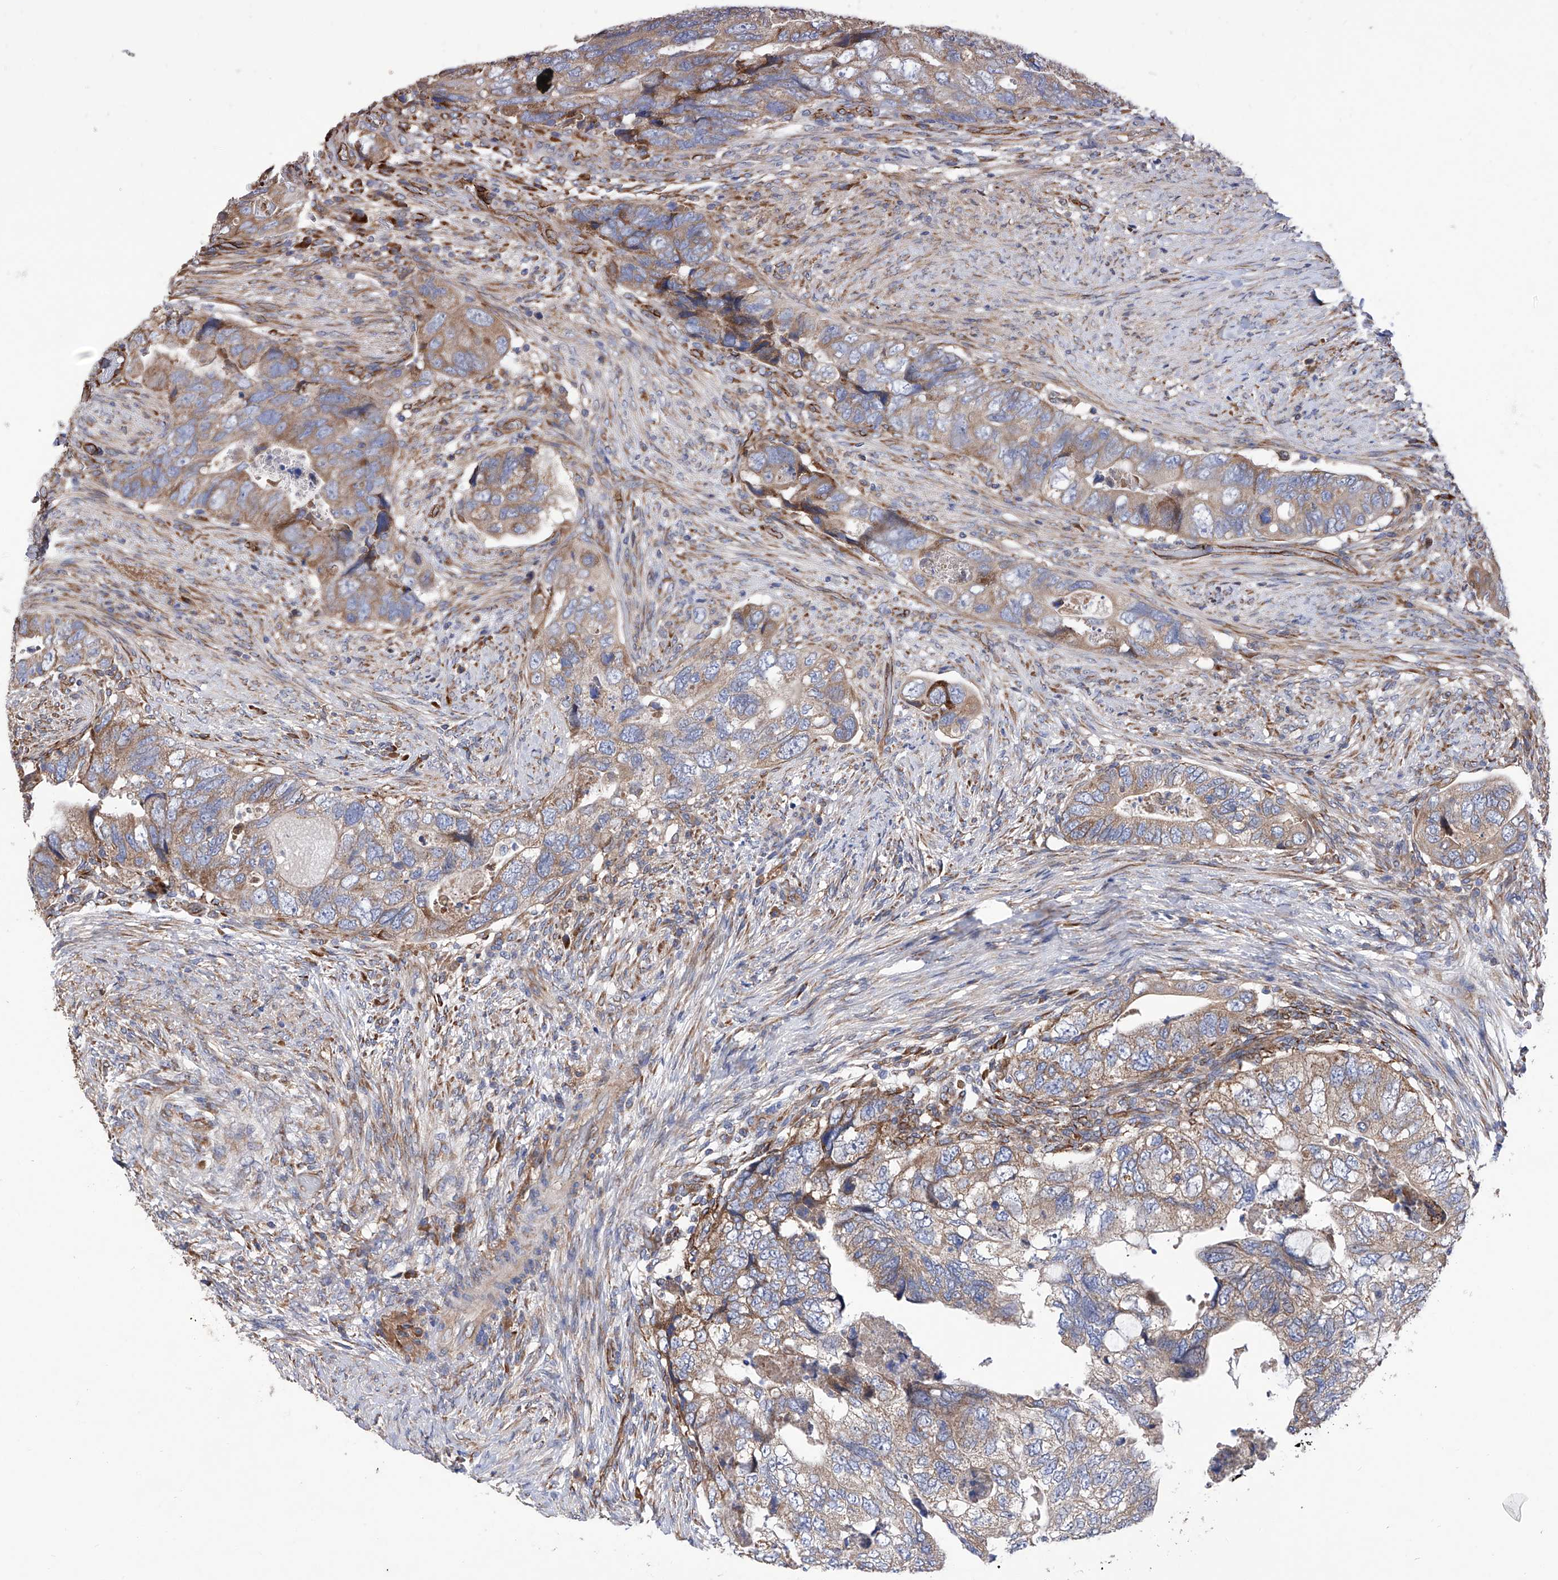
{"staining": {"intensity": "moderate", "quantity": ">75%", "location": "cytoplasmic/membranous"}, "tissue": "colorectal cancer", "cell_type": "Tumor cells", "image_type": "cancer", "snomed": [{"axis": "morphology", "description": "Adenocarcinoma, NOS"}, {"axis": "topography", "description": "Rectum"}], "caption": "The histopathology image shows staining of adenocarcinoma (colorectal), revealing moderate cytoplasmic/membranous protein expression (brown color) within tumor cells. The staining was performed using DAB (3,3'-diaminobenzidine), with brown indicating positive protein expression. Nuclei are stained blue with hematoxylin.", "gene": "INPP5B", "patient": {"sex": "male", "age": 63}}